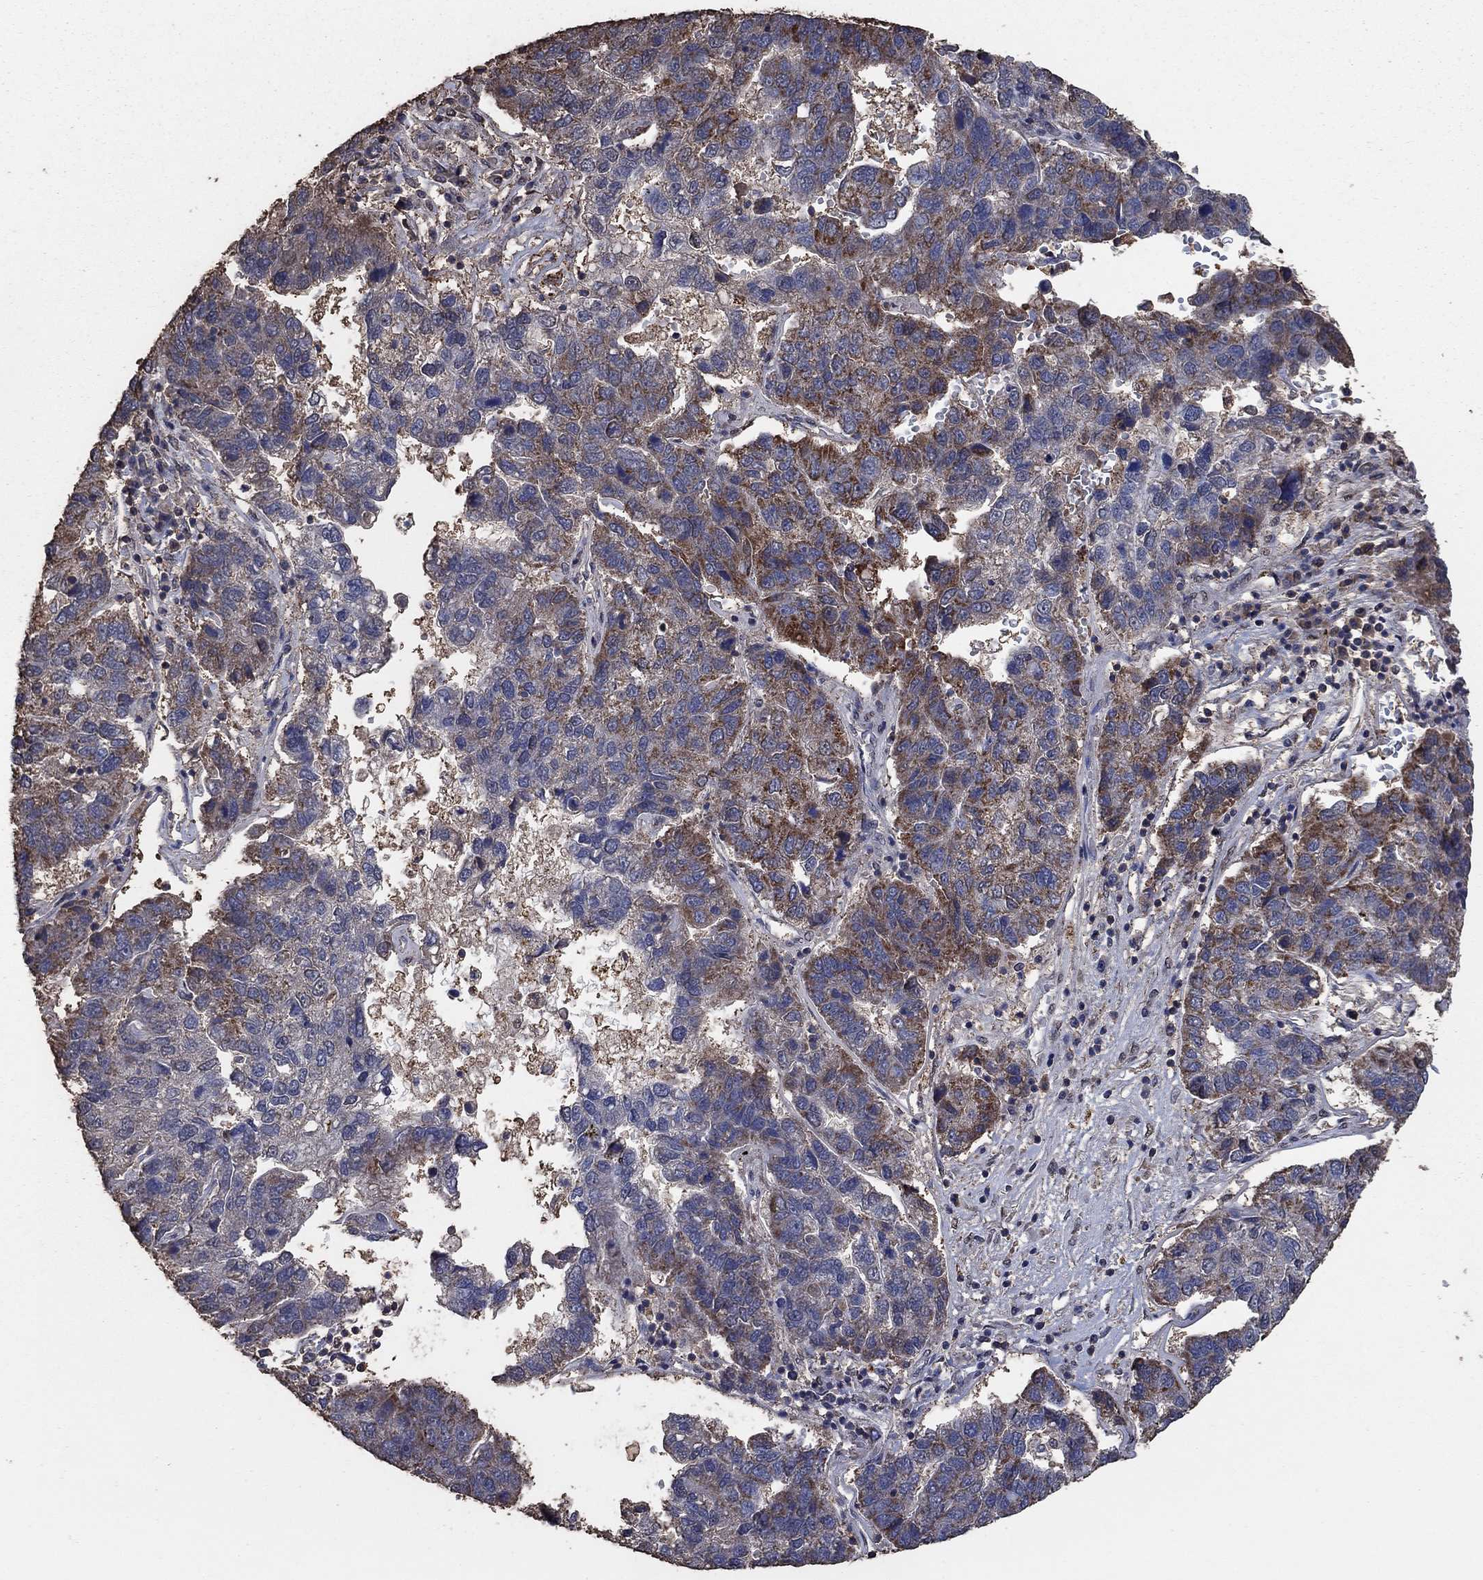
{"staining": {"intensity": "strong", "quantity": "<25%", "location": "cytoplasmic/membranous"}, "tissue": "pancreatic cancer", "cell_type": "Tumor cells", "image_type": "cancer", "snomed": [{"axis": "morphology", "description": "Adenocarcinoma, NOS"}, {"axis": "topography", "description": "Pancreas"}], "caption": "DAB (3,3'-diaminobenzidine) immunohistochemical staining of human pancreatic cancer reveals strong cytoplasmic/membranous protein expression in approximately <25% of tumor cells. (DAB (3,3'-diaminobenzidine) IHC with brightfield microscopy, high magnification).", "gene": "MRPS24", "patient": {"sex": "female", "age": 61}}